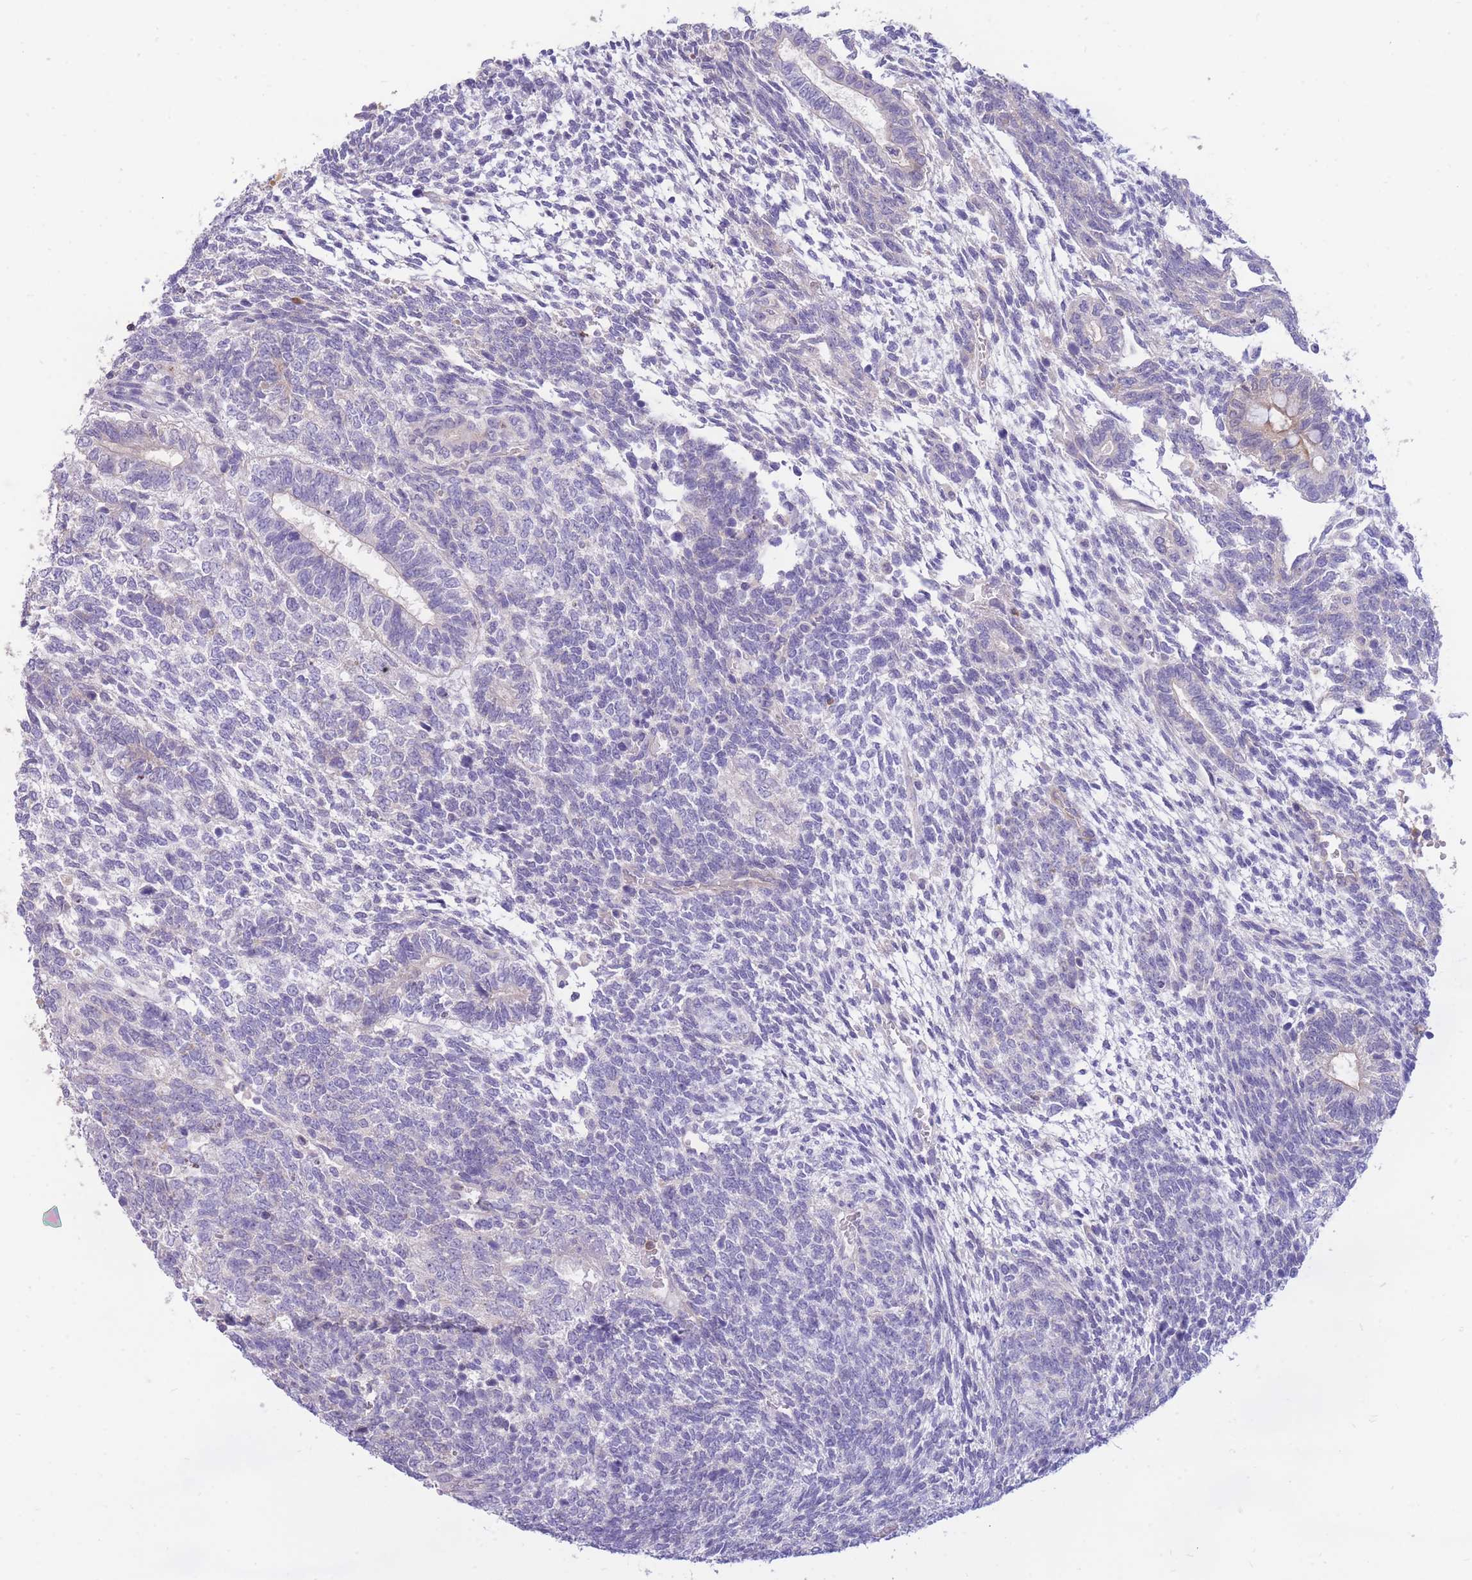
{"staining": {"intensity": "negative", "quantity": "none", "location": "none"}, "tissue": "testis cancer", "cell_type": "Tumor cells", "image_type": "cancer", "snomed": [{"axis": "morphology", "description": "Carcinoma, Embryonal, NOS"}, {"axis": "topography", "description": "Testis"}], "caption": "High power microscopy histopathology image of an immunohistochemistry histopathology image of testis embryonal carcinoma, revealing no significant positivity in tumor cells.", "gene": "SULT1A1", "patient": {"sex": "male", "age": 23}}